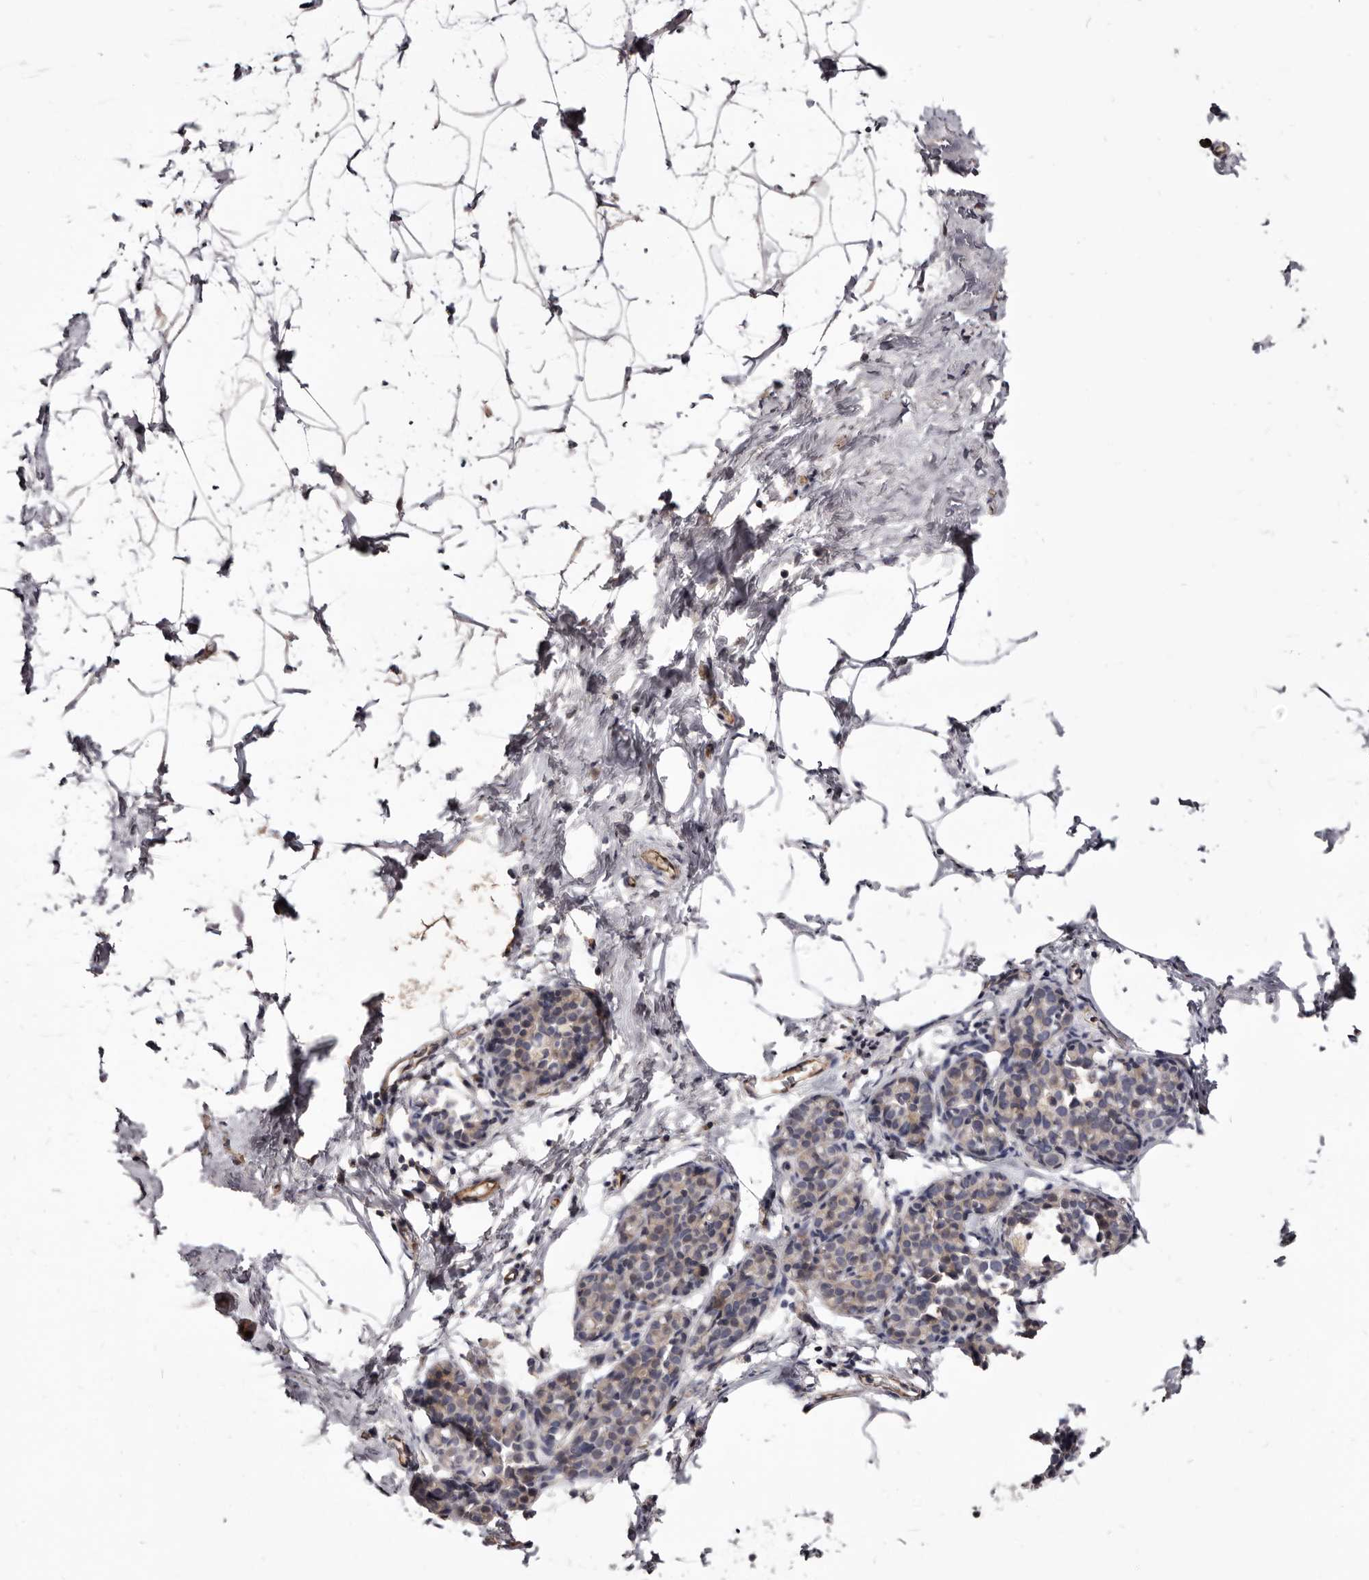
{"staining": {"intensity": "negative", "quantity": "none", "location": "none"}, "tissue": "breast", "cell_type": "Adipocytes", "image_type": "normal", "snomed": [{"axis": "morphology", "description": "Normal tissue, NOS"}, {"axis": "morphology", "description": "Lobular carcinoma"}, {"axis": "topography", "description": "Breast"}], "caption": "Adipocytes show no significant protein positivity in unremarkable breast. (DAB (3,3'-diaminobenzidine) immunohistochemistry visualized using brightfield microscopy, high magnification).", "gene": "FAS", "patient": {"sex": "female", "age": 62}}